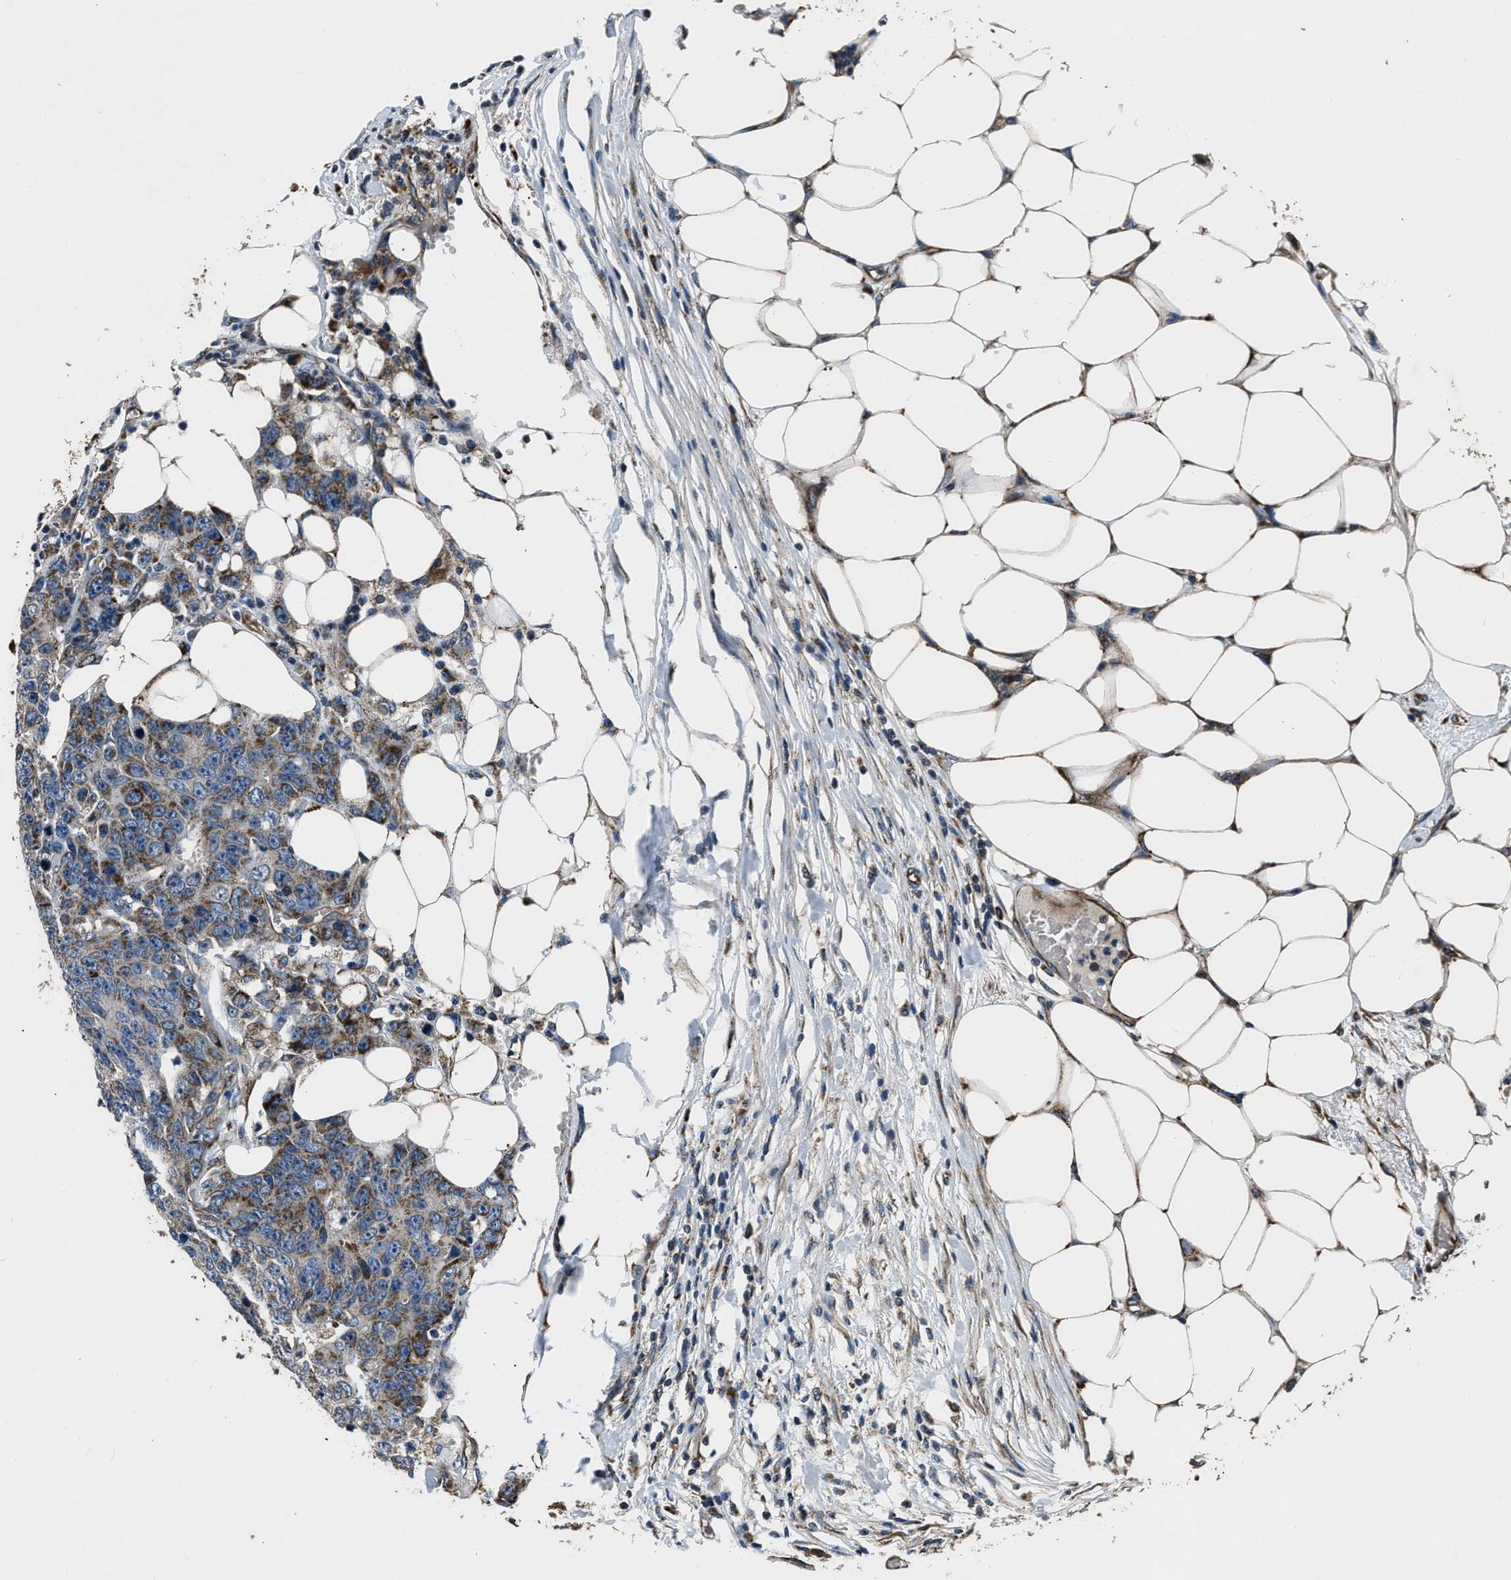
{"staining": {"intensity": "moderate", "quantity": "<25%", "location": "cytoplasmic/membranous"}, "tissue": "colorectal cancer", "cell_type": "Tumor cells", "image_type": "cancer", "snomed": [{"axis": "morphology", "description": "Adenocarcinoma, NOS"}, {"axis": "topography", "description": "Colon"}], "caption": "Immunohistochemistry (IHC) of adenocarcinoma (colorectal) exhibits low levels of moderate cytoplasmic/membranous positivity in about <25% of tumor cells.", "gene": "OGDH", "patient": {"sex": "female", "age": 86}}